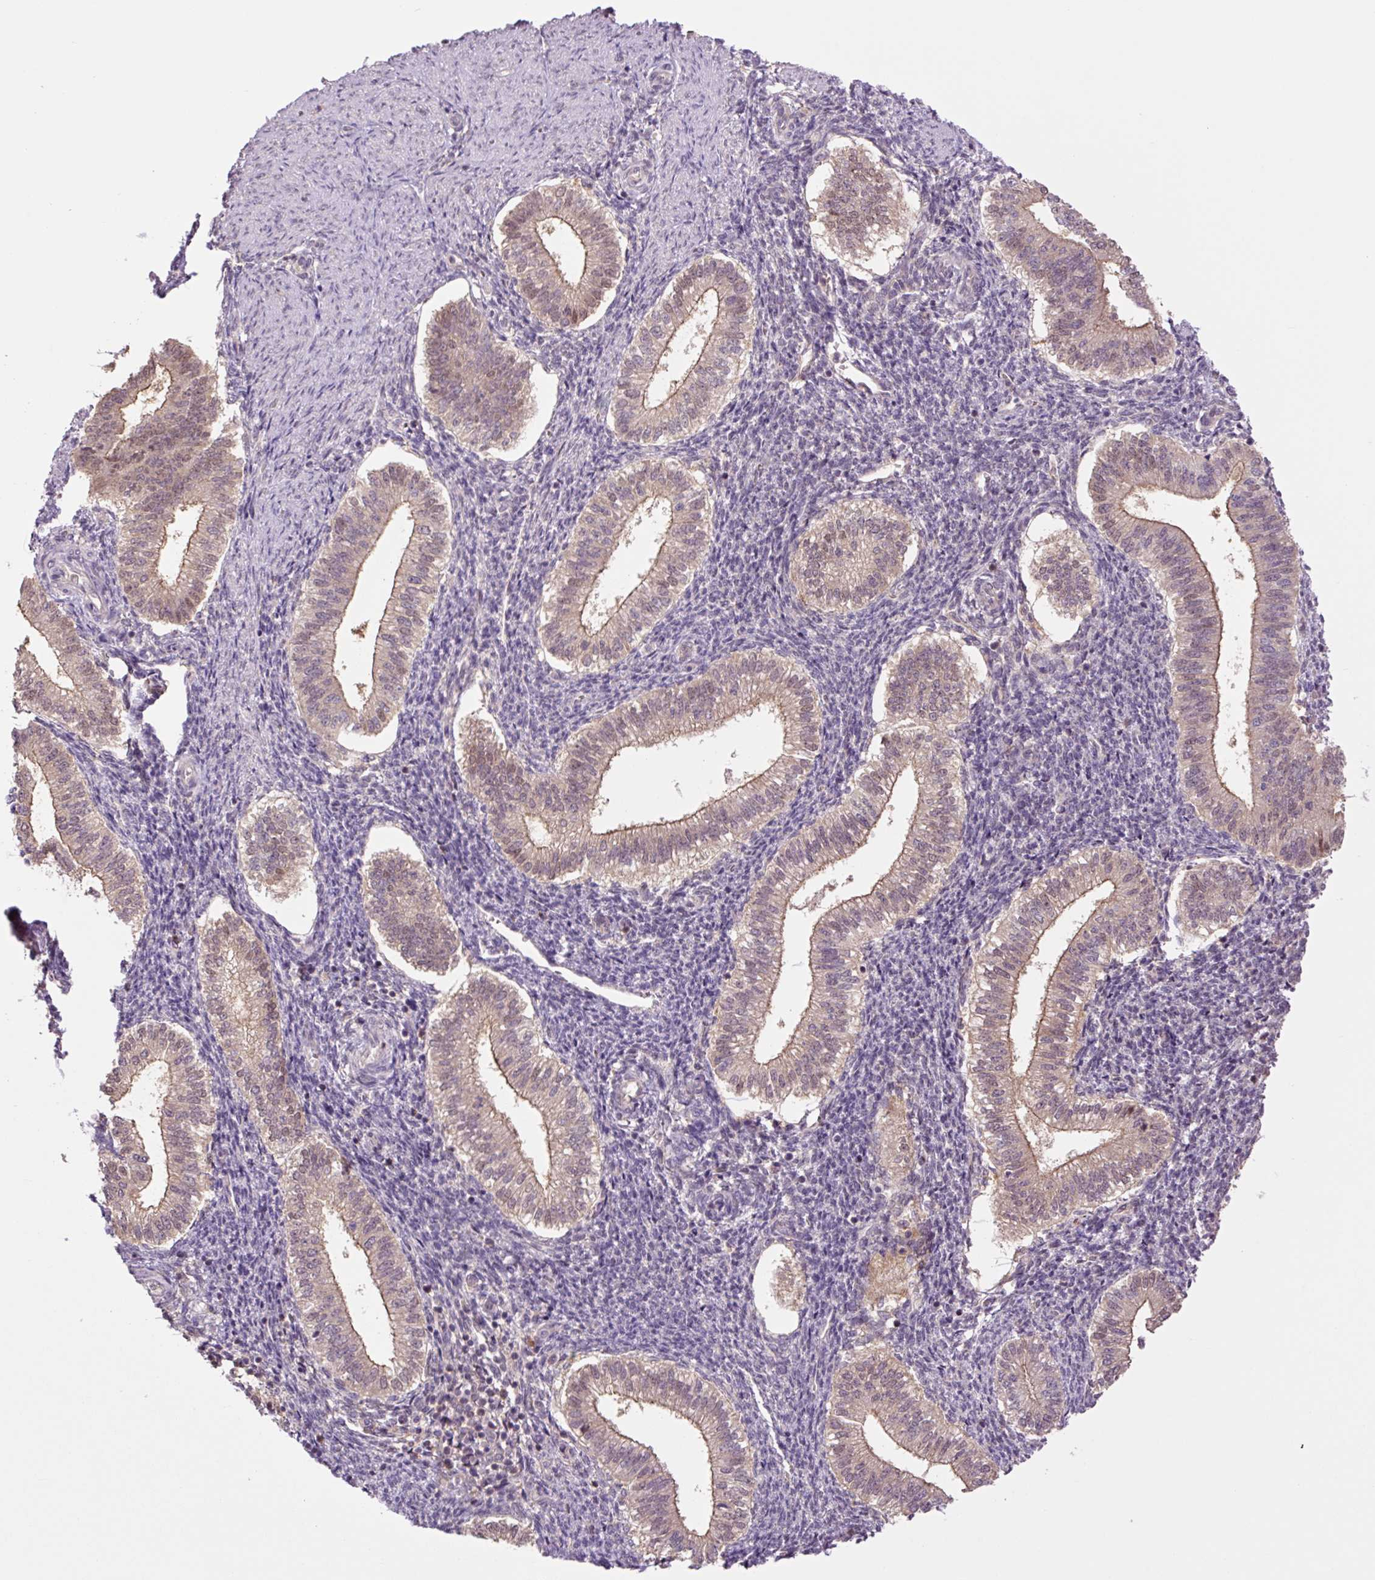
{"staining": {"intensity": "weak", "quantity": "25%-75%", "location": "cytoplasmic/membranous"}, "tissue": "endometrium", "cell_type": "Cells in endometrial stroma", "image_type": "normal", "snomed": [{"axis": "morphology", "description": "Normal tissue, NOS"}, {"axis": "topography", "description": "Endometrium"}], "caption": "A low amount of weak cytoplasmic/membranous staining is identified in about 25%-75% of cells in endometrial stroma in normal endometrium.", "gene": "TPT1", "patient": {"sex": "female", "age": 25}}